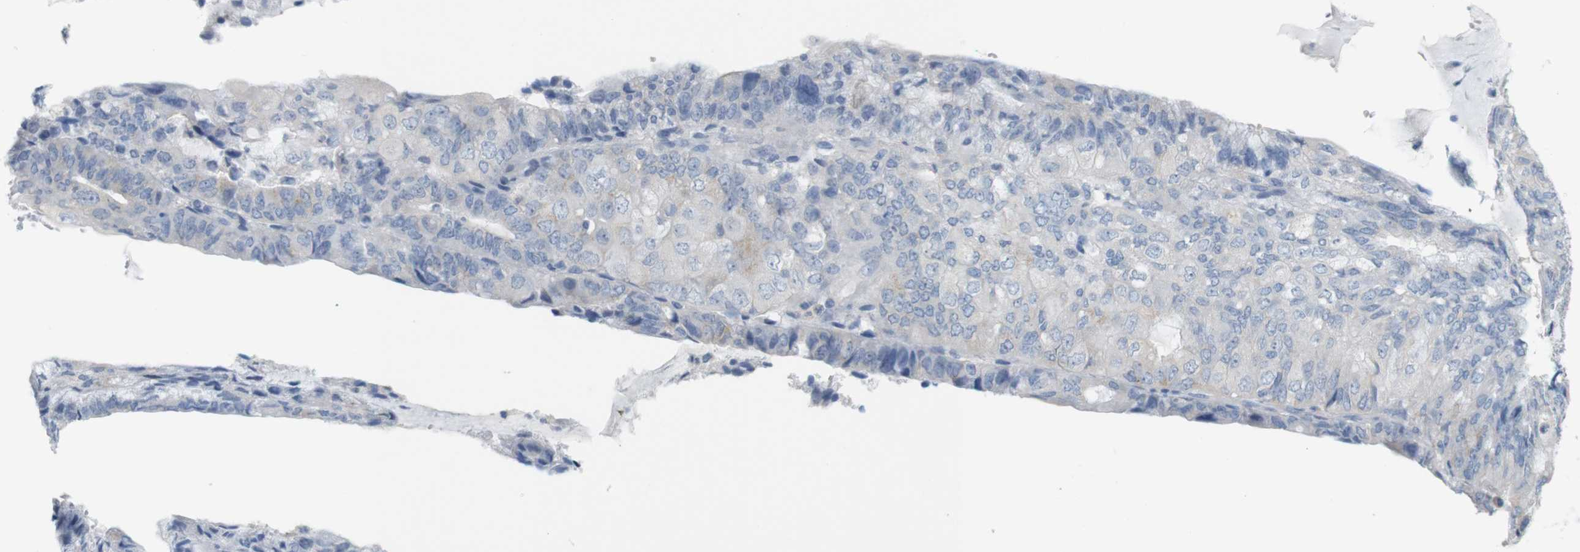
{"staining": {"intensity": "negative", "quantity": "none", "location": "none"}, "tissue": "endometrial cancer", "cell_type": "Tumor cells", "image_type": "cancer", "snomed": [{"axis": "morphology", "description": "Adenocarcinoma, NOS"}, {"axis": "topography", "description": "Endometrium"}], "caption": "High magnification brightfield microscopy of adenocarcinoma (endometrial) stained with DAB (3,3'-diaminobenzidine) (brown) and counterstained with hematoxylin (blue): tumor cells show no significant staining. (DAB IHC with hematoxylin counter stain).", "gene": "LRRK2", "patient": {"sex": "female", "age": 81}}